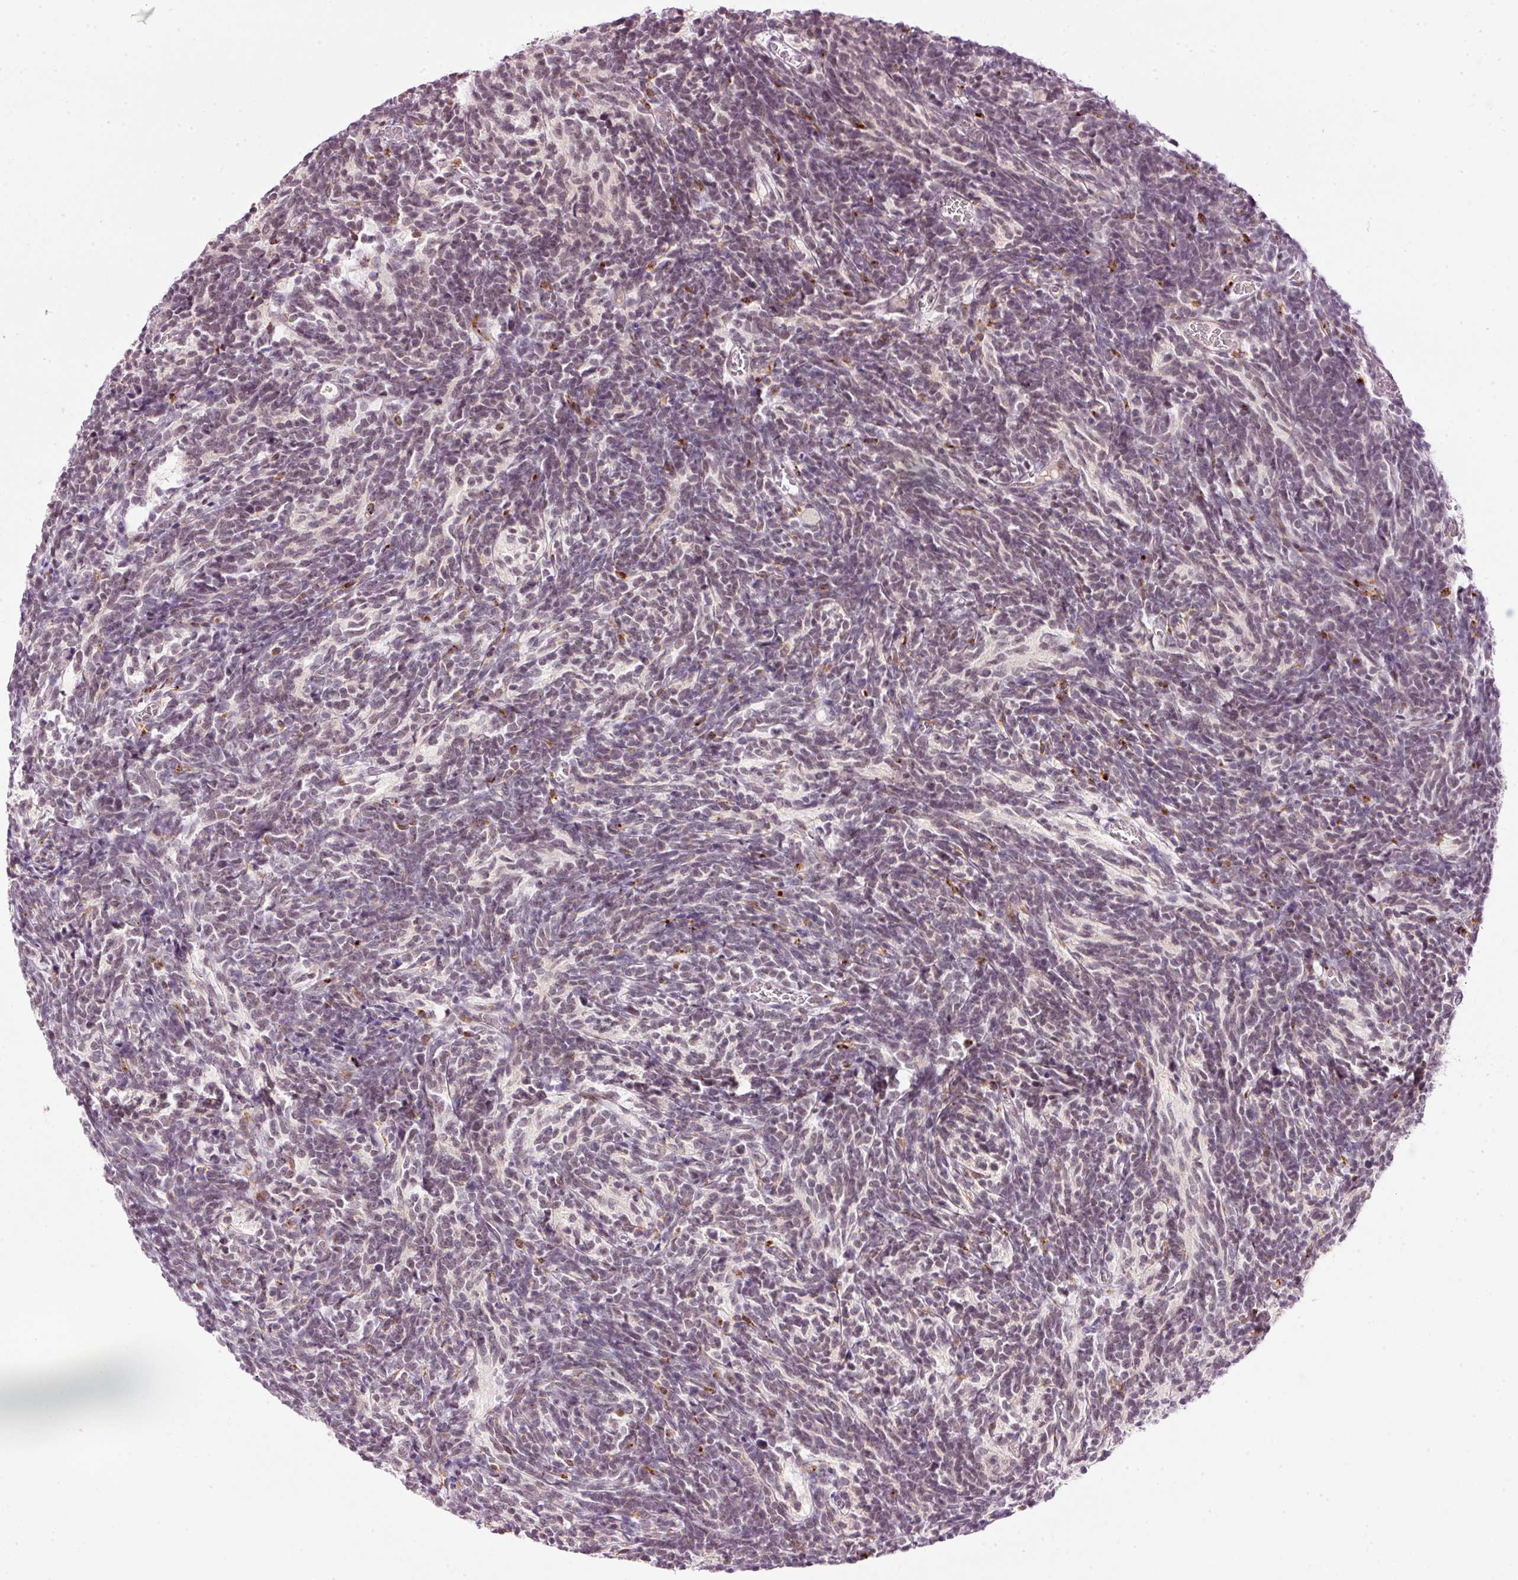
{"staining": {"intensity": "negative", "quantity": "none", "location": "none"}, "tissue": "glioma", "cell_type": "Tumor cells", "image_type": "cancer", "snomed": [{"axis": "morphology", "description": "Glioma, malignant, Low grade"}, {"axis": "topography", "description": "Brain"}], "caption": "High power microscopy histopathology image of an immunohistochemistry micrograph of malignant glioma (low-grade), revealing no significant positivity in tumor cells.", "gene": "ZNF639", "patient": {"sex": "female", "age": 1}}